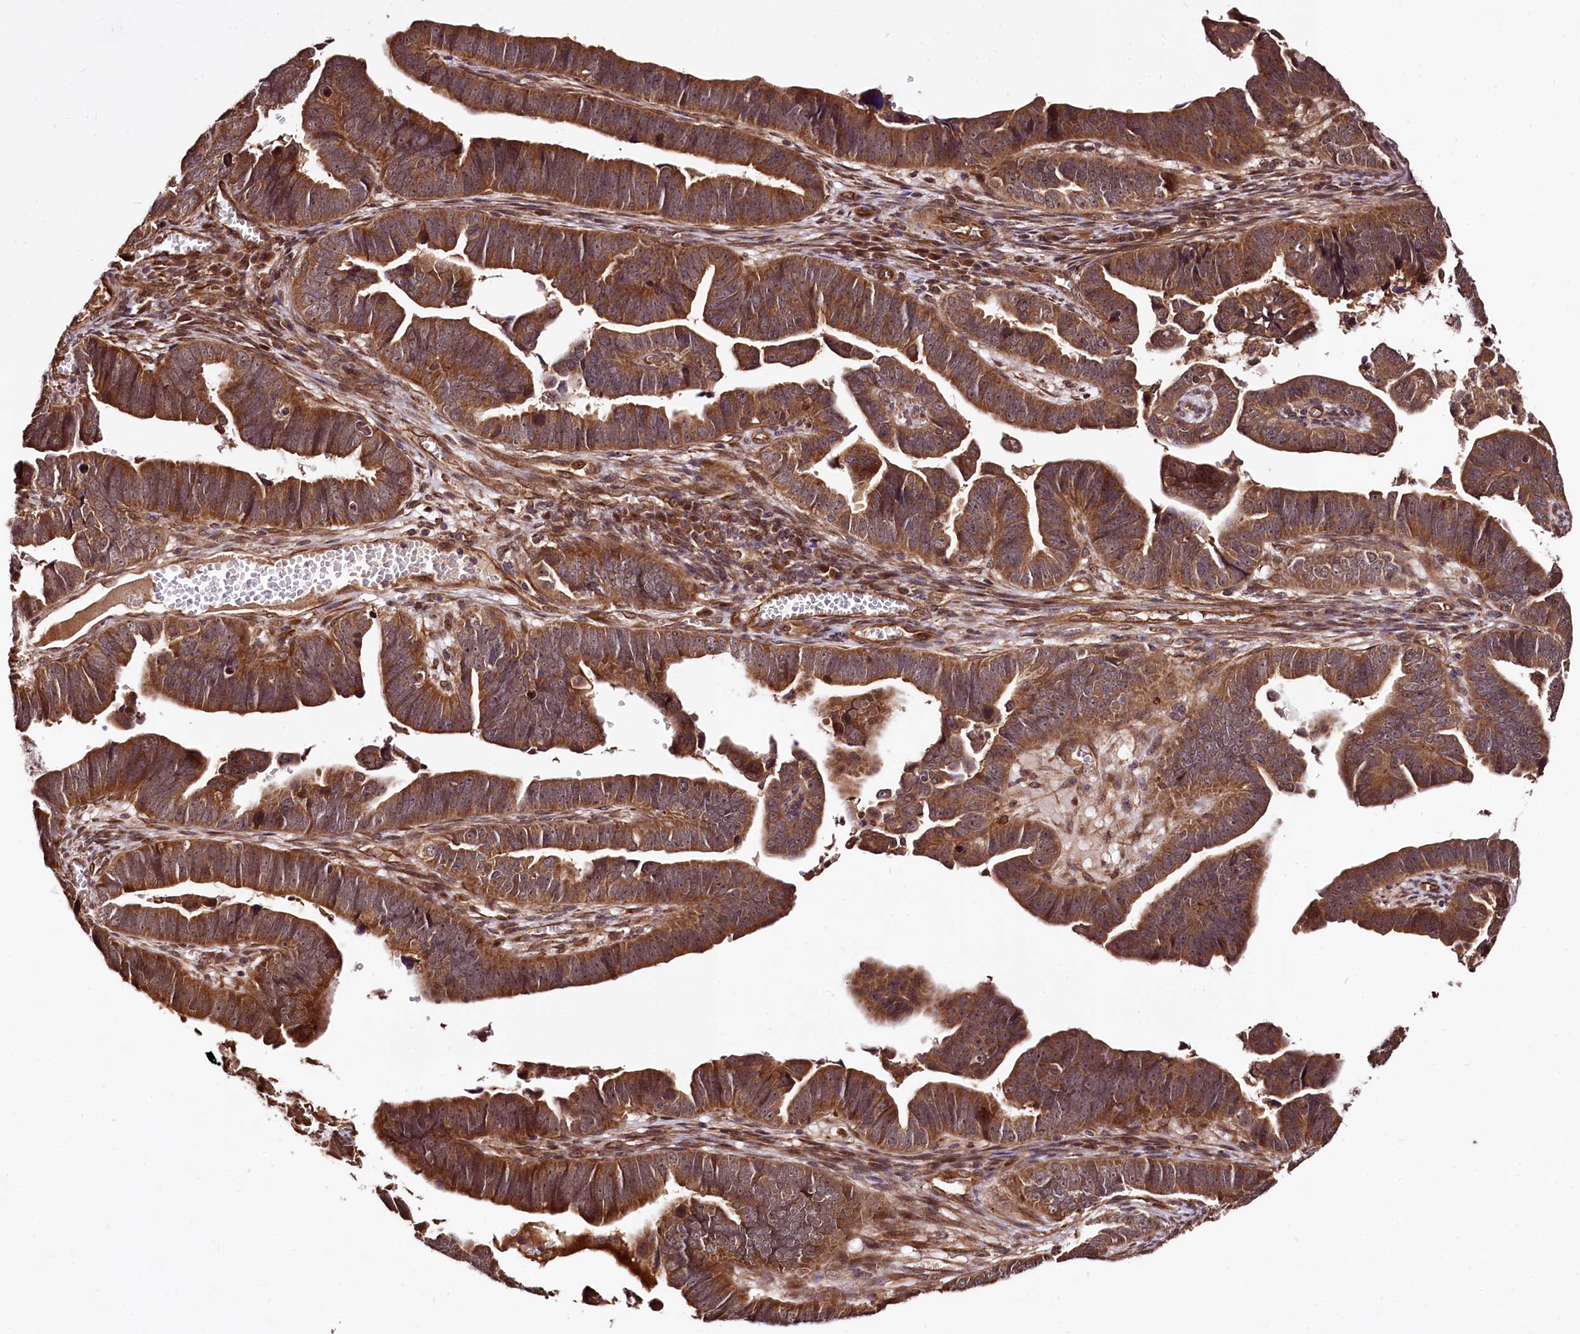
{"staining": {"intensity": "moderate", "quantity": ">75%", "location": "cytoplasmic/membranous"}, "tissue": "endometrial cancer", "cell_type": "Tumor cells", "image_type": "cancer", "snomed": [{"axis": "morphology", "description": "Adenocarcinoma, NOS"}, {"axis": "topography", "description": "Endometrium"}], "caption": "This is an image of immunohistochemistry (IHC) staining of endometrial cancer (adenocarcinoma), which shows moderate staining in the cytoplasmic/membranous of tumor cells.", "gene": "TBCEL", "patient": {"sex": "female", "age": 75}}